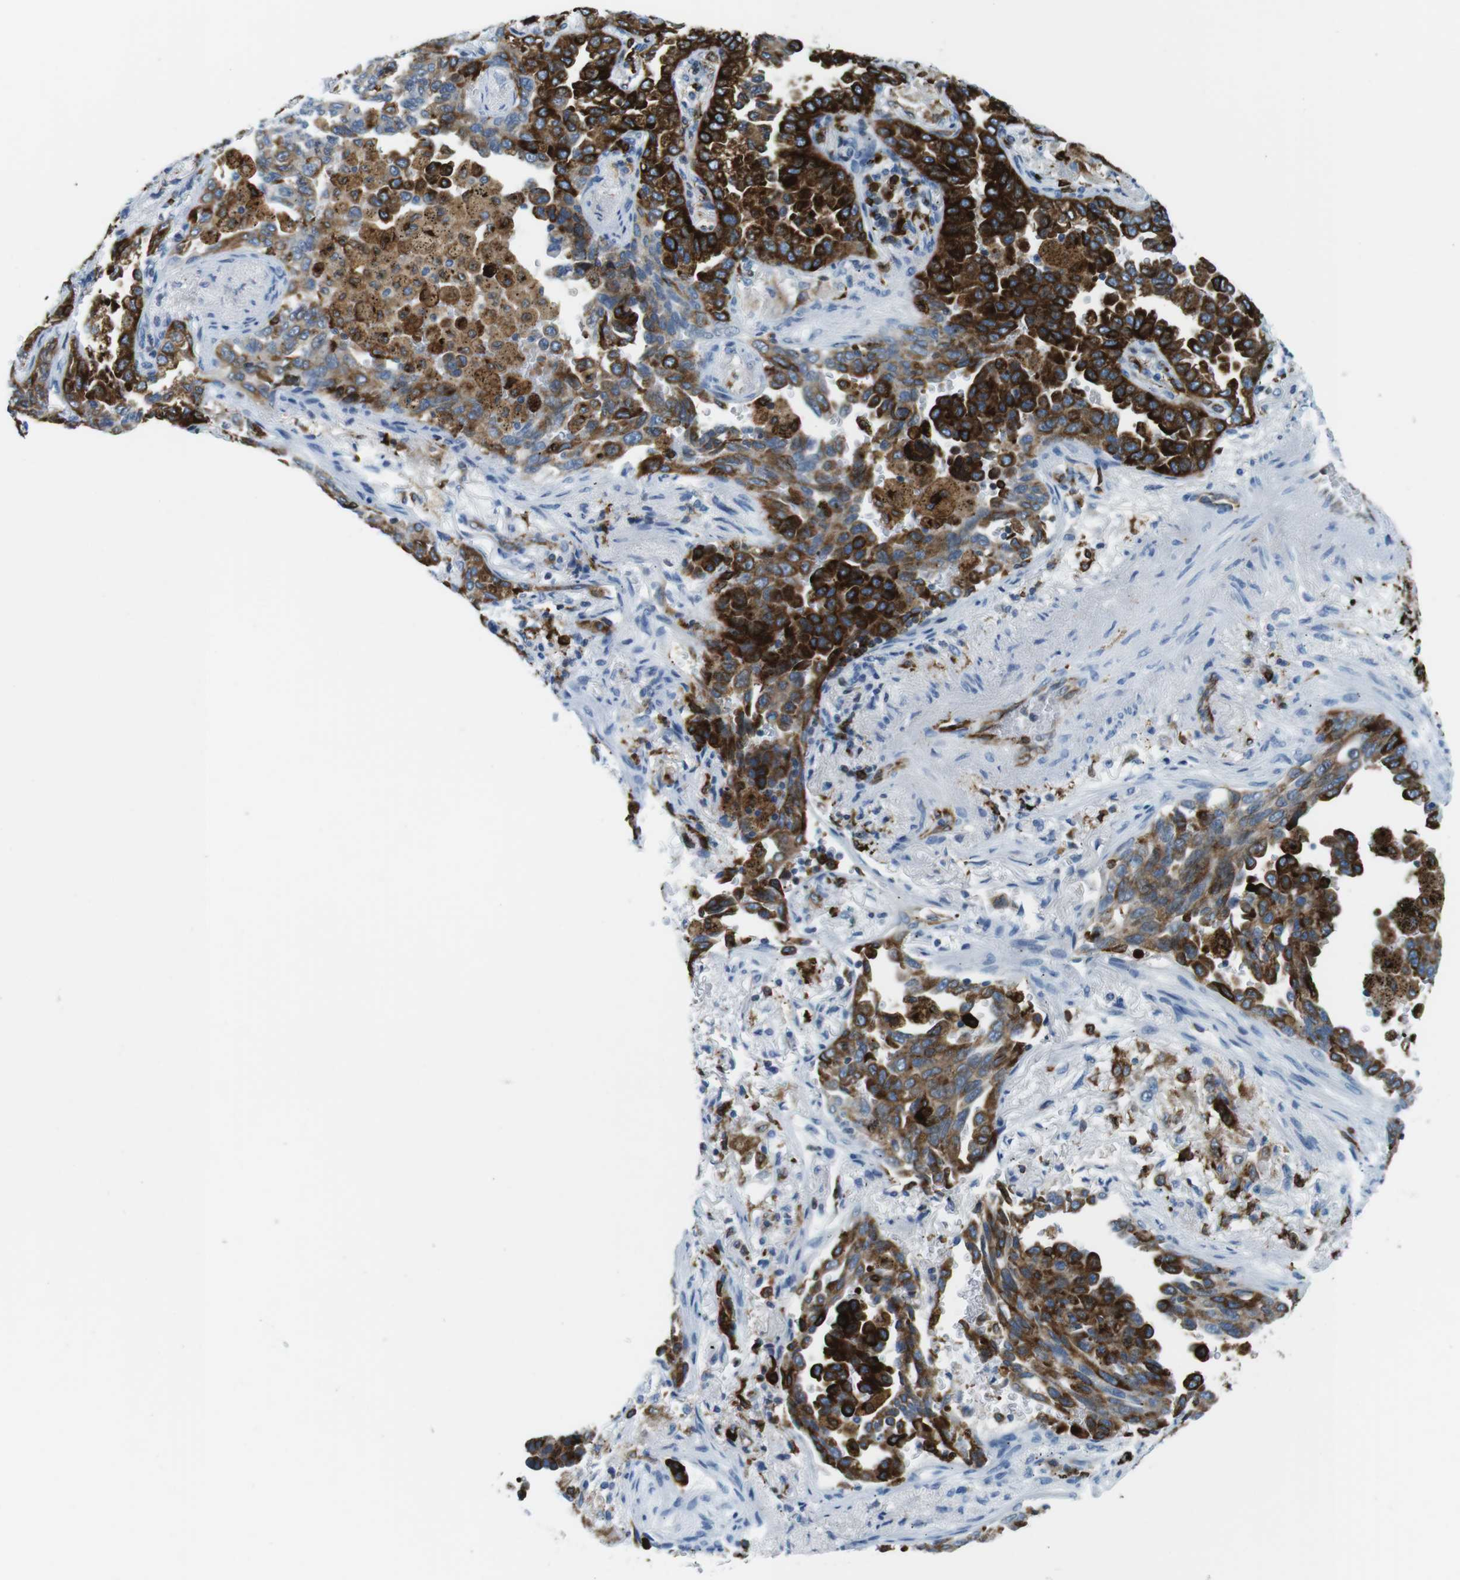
{"staining": {"intensity": "strong", "quantity": "25%-75%", "location": "cytoplasmic/membranous"}, "tissue": "lung cancer", "cell_type": "Tumor cells", "image_type": "cancer", "snomed": [{"axis": "morphology", "description": "Normal tissue, NOS"}, {"axis": "morphology", "description": "Adenocarcinoma, NOS"}, {"axis": "topography", "description": "Lung"}], "caption": "The image demonstrates immunohistochemical staining of adenocarcinoma (lung). There is strong cytoplasmic/membranous staining is seen in about 25%-75% of tumor cells.", "gene": "CIITA", "patient": {"sex": "male", "age": 59}}